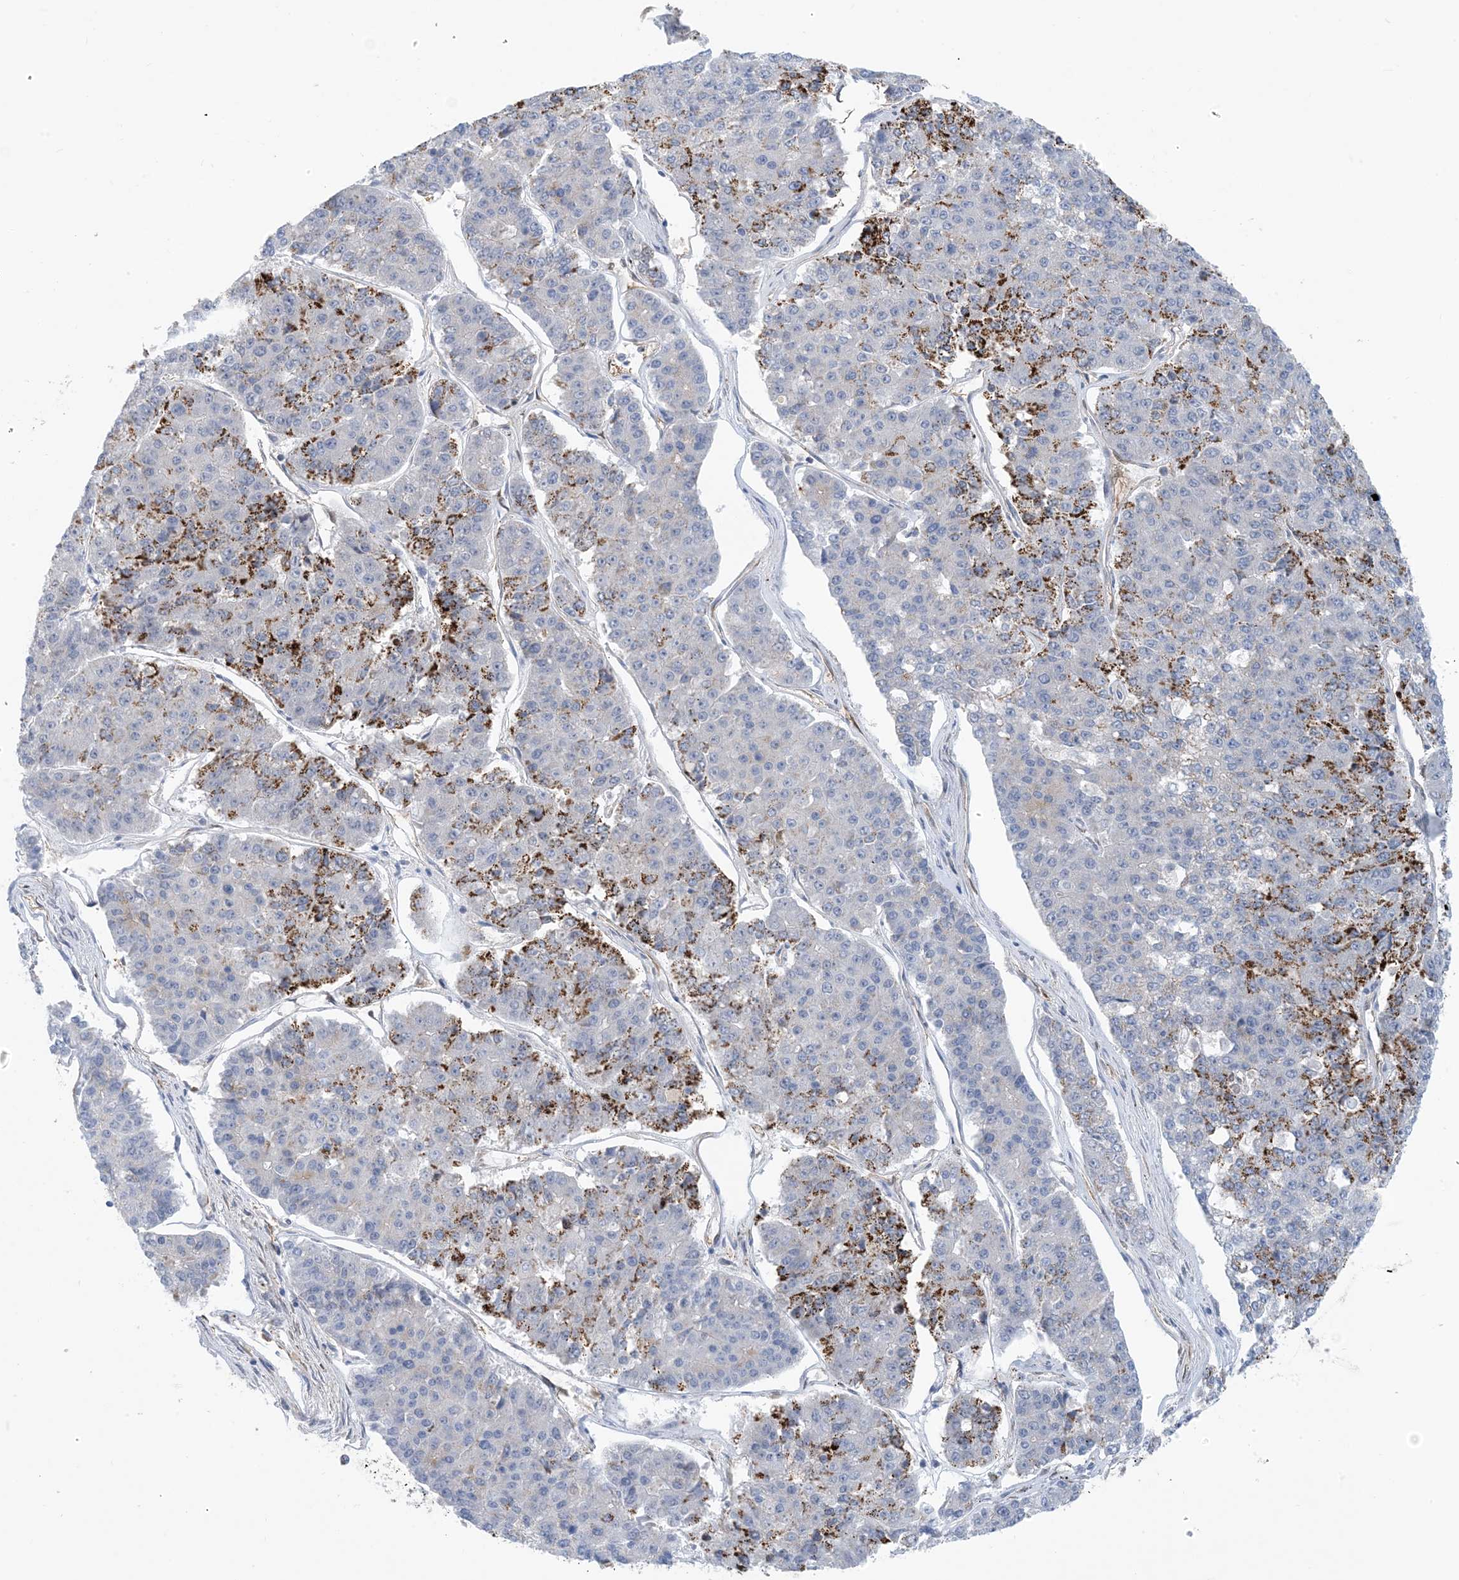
{"staining": {"intensity": "strong", "quantity": "<25%", "location": "cytoplasmic/membranous"}, "tissue": "pancreatic cancer", "cell_type": "Tumor cells", "image_type": "cancer", "snomed": [{"axis": "morphology", "description": "Adenocarcinoma, NOS"}, {"axis": "topography", "description": "Pancreas"}], "caption": "Human pancreatic cancer (adenocarcinoma) stained for a protein (brown) reveals strong cytoplasmic/membranous positive expression in approximately <25% of tumor cells.", "gene": "EIF2A", "patient": {"sex": "male", "age": 50}}